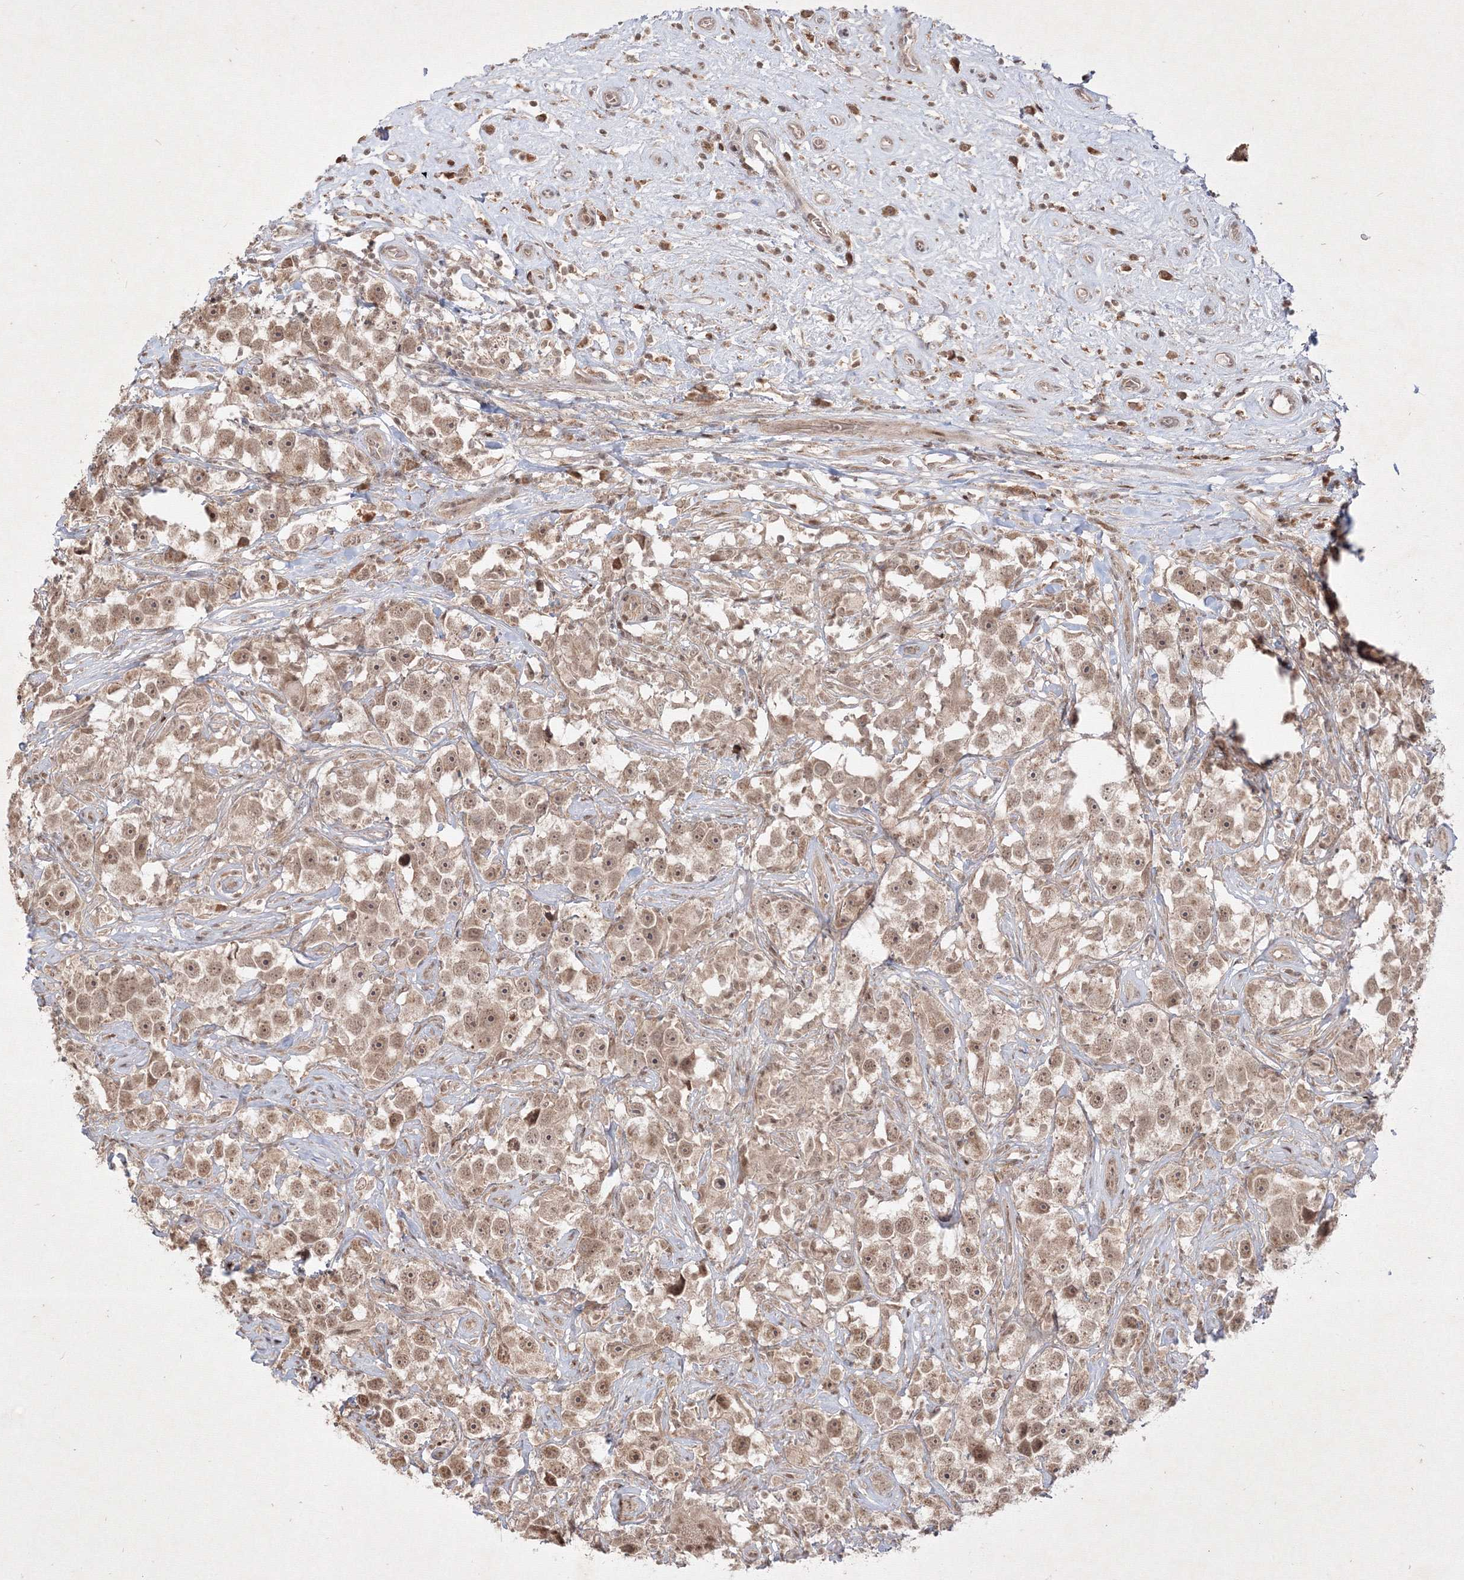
{"staining": {"intensity": "moderate", "quantity": ">75%", "location": "nuclear"}, "tissue": "testis cancer", "cell_type": "Tumor cells", "image_type": "cancer", "snomed": [{"axis": "morphology", "description": "Seminoma, NOS"}, {"axis": "topography", "description": "Testis"}], "caption": "Immunohistochemical staining of testis cancer demonstrates medium levels of moderate nuclear protein positivity in approximately >75% of tumor cells. The staining was performed using DAB (3,3'-diaminobenzidine), with brown indicating positive protein expression. Nuclei are stained blue with hematoxylin.", "gene": "TAB1", "patient": {"sex": "male", "age": 49}}